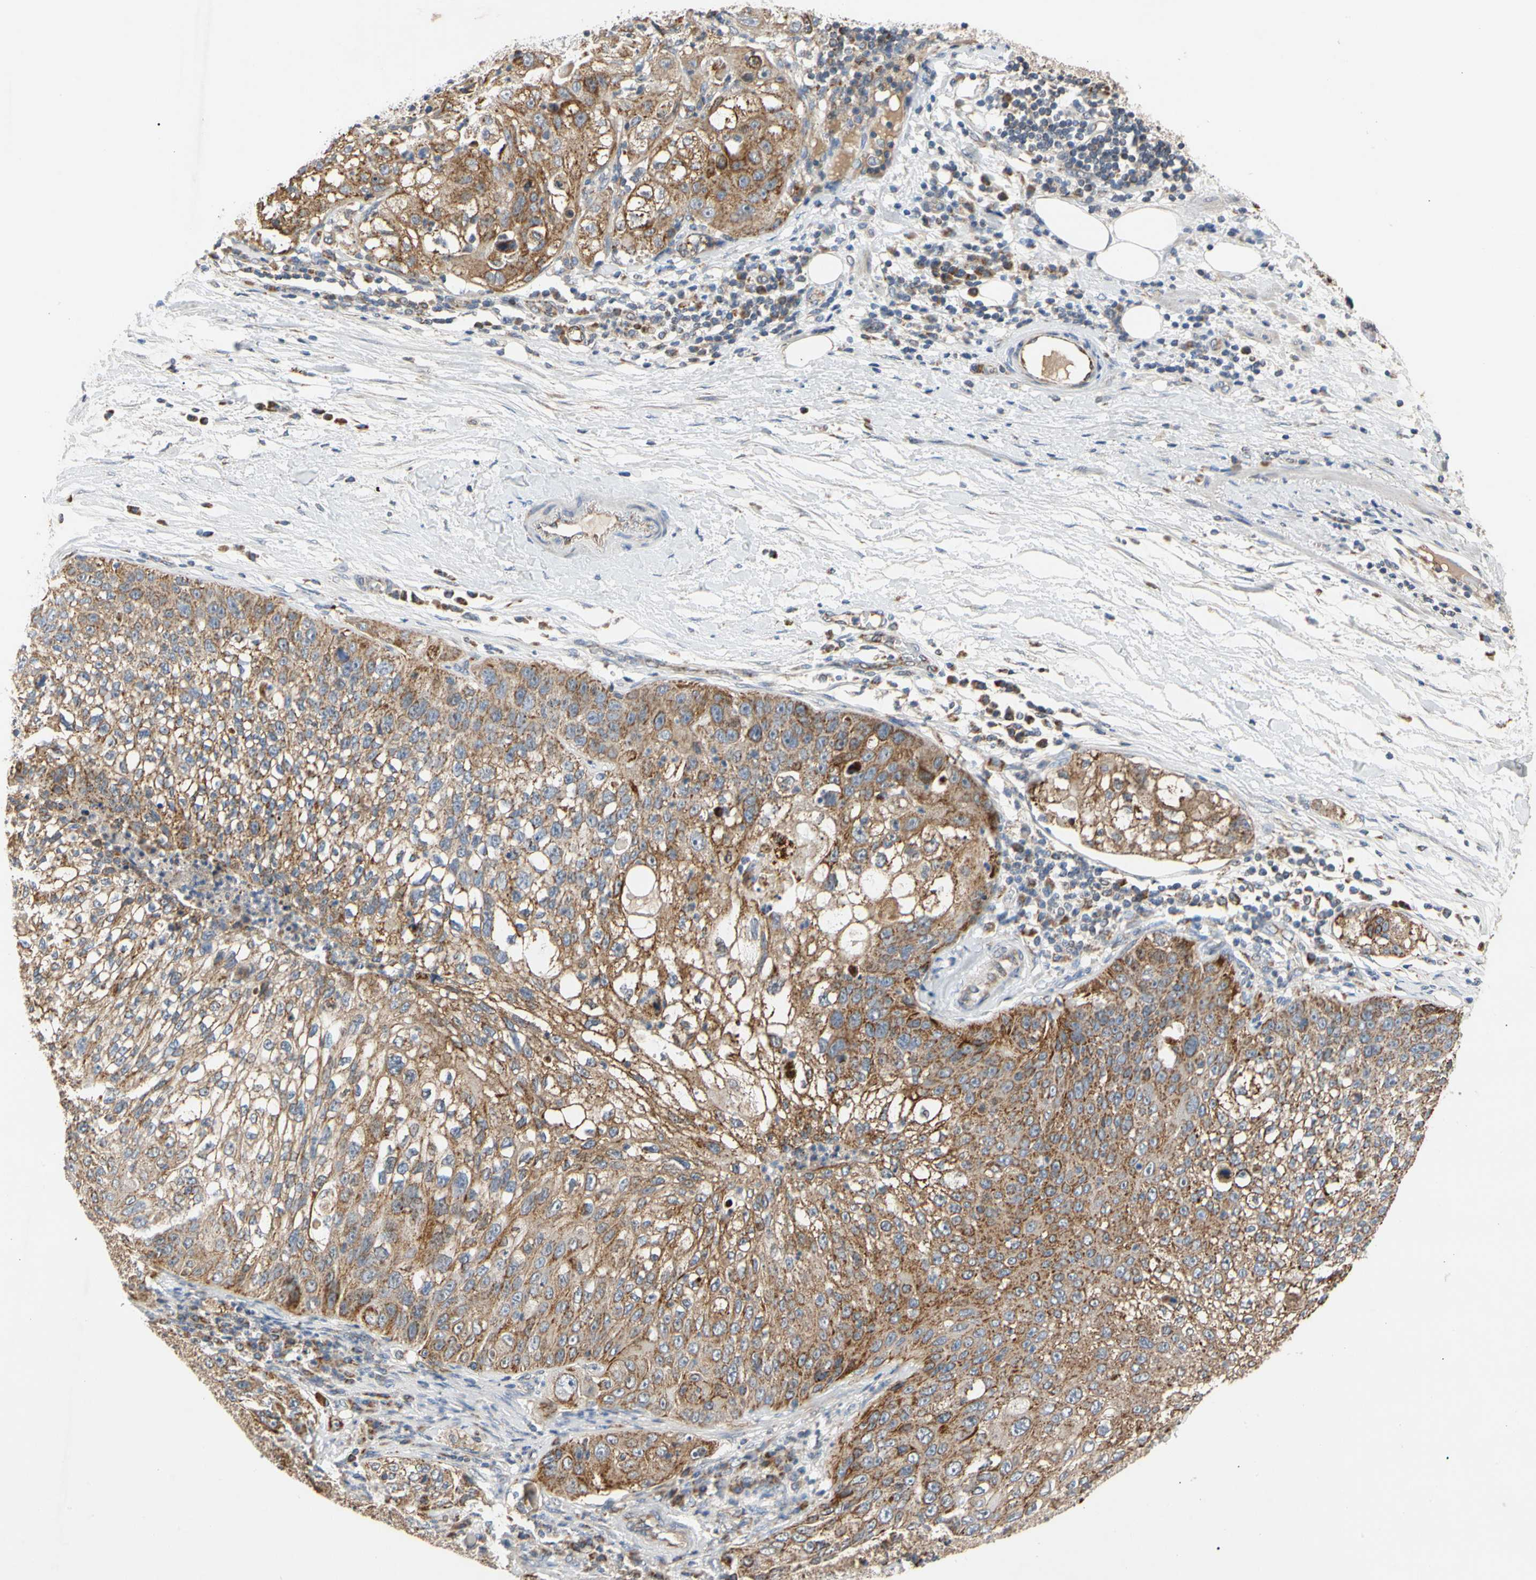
{"staining": {"intensity": "moderate", "quantity": ">75%", "location": "cytoplasmic/membranous"}, "tissue": "lung cancer", "cell_type": "Tumor cells", "image_type": "cancer", "snomed": [{"axis": "morphology", "description": "Inflammation, NOS"}, {"axis": "morphology", "description": "Squamous cell carcinoma, NOS"}, {"axis": "topography", "description": "Lymph node"}, {"axis": "topography", "description": "Soft tissue"}, {"axis": "topography", "description": "Lung"}], "caption": "This image reveals immunohistochemistry (IHC) staining of lung squamous cell carcinoma, with medium moderate cytoplasmic/membranous positivity in approximately >75% of tumor cells.", "gene": "GPD2", "patient": {"sex": "male", "age": 66}}